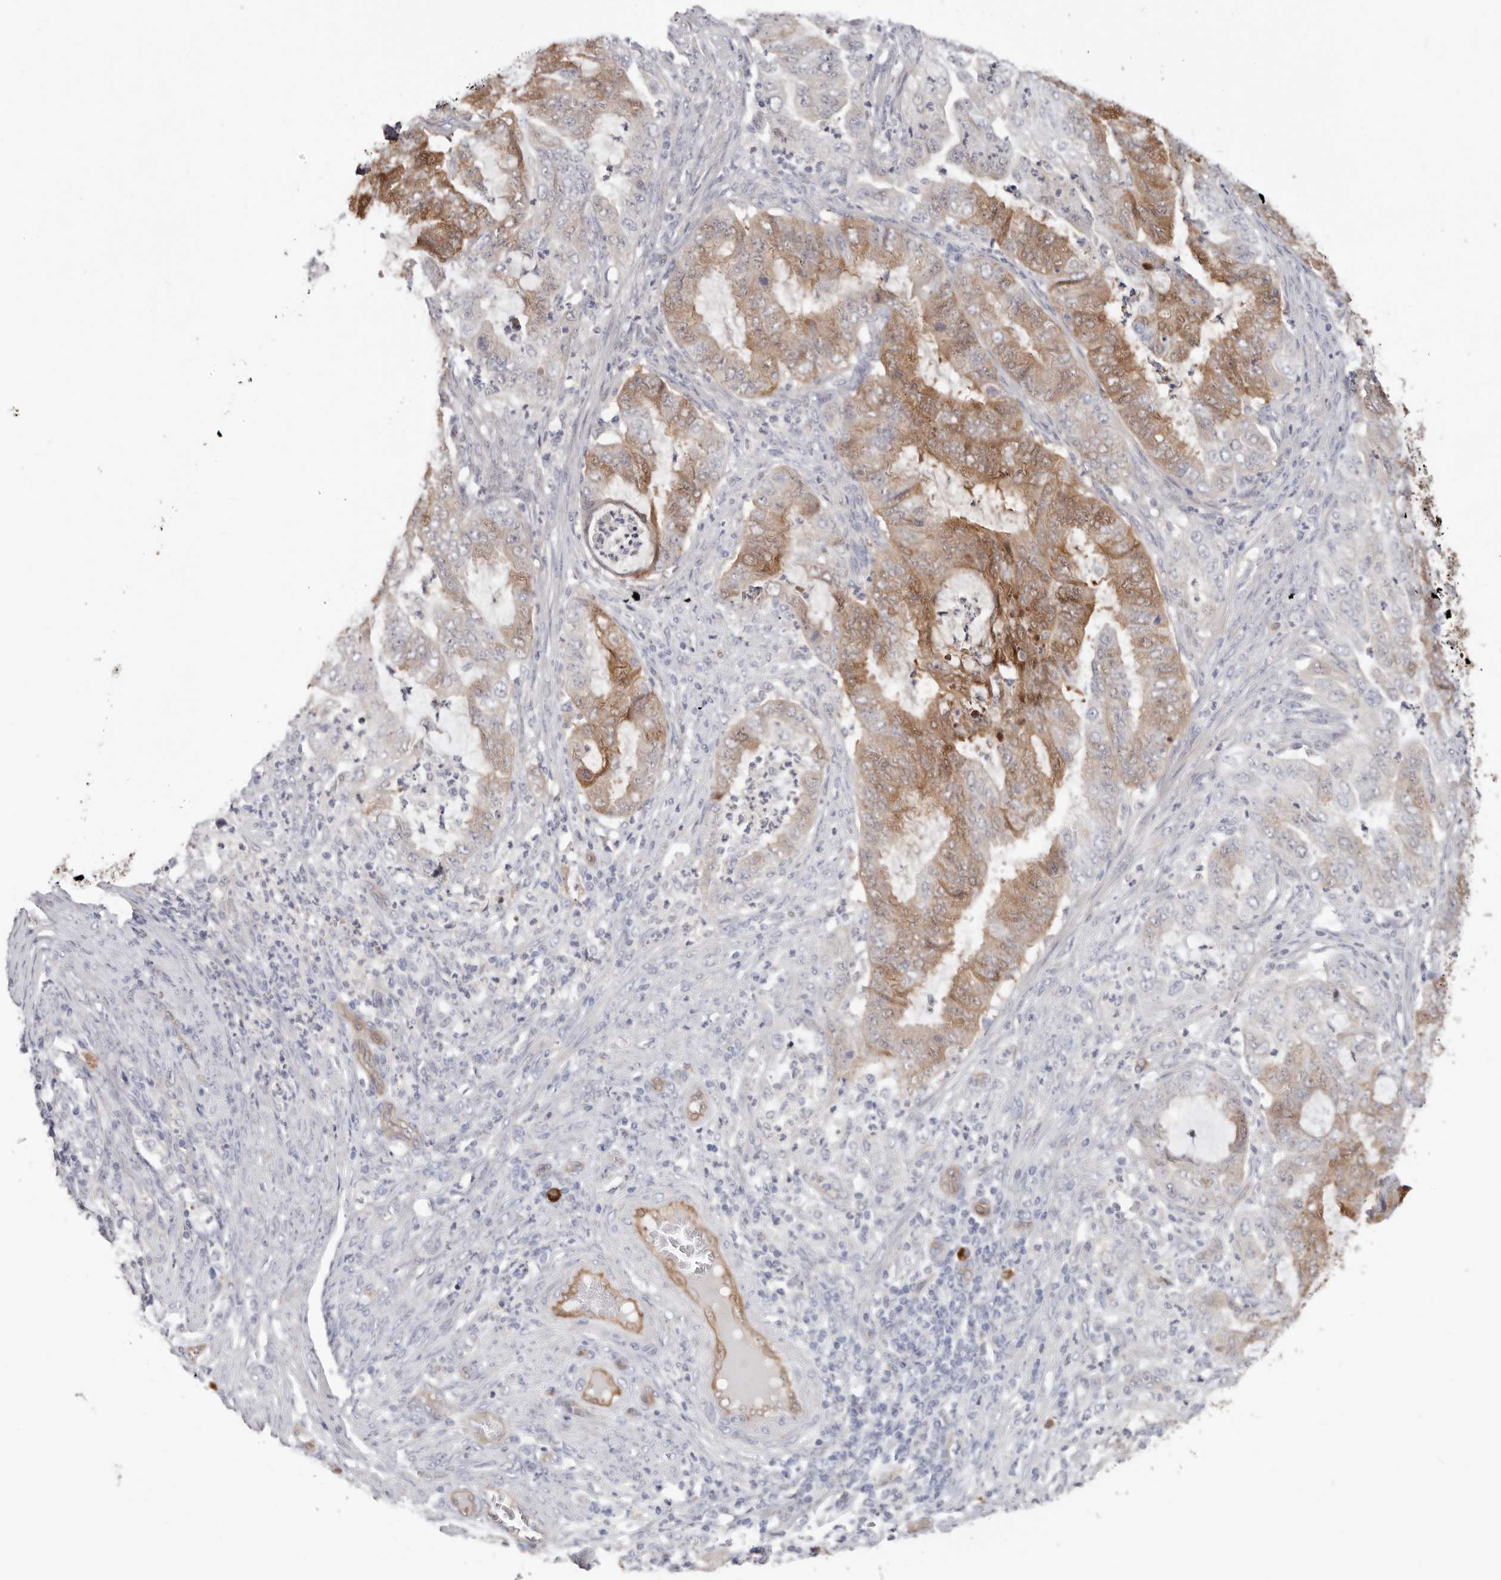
{"staining": {"intensity": "strong", "quantity": "25%-75%", "location": "cytoplasmic/membranous,nuclear"}, "tissue": "endometrial cancer", "cell_type": "Tumor cells", "image_type": "cancer", "snomed": [{"axis": "morphology", "description": "Adenocarcinoma, NOS"}, {"axis": "topography", "description": "Endometrium"}], "caption": "High-power microscopy captured an IHC micrograph of endometrial adenocarcinoma, revealing strong cytoplasmic/membranous and nuclear expression in approximately 25%-75% of tumor cells.", "gene": "PKDCC", "patient": {"sex": "female", "age": 51}}